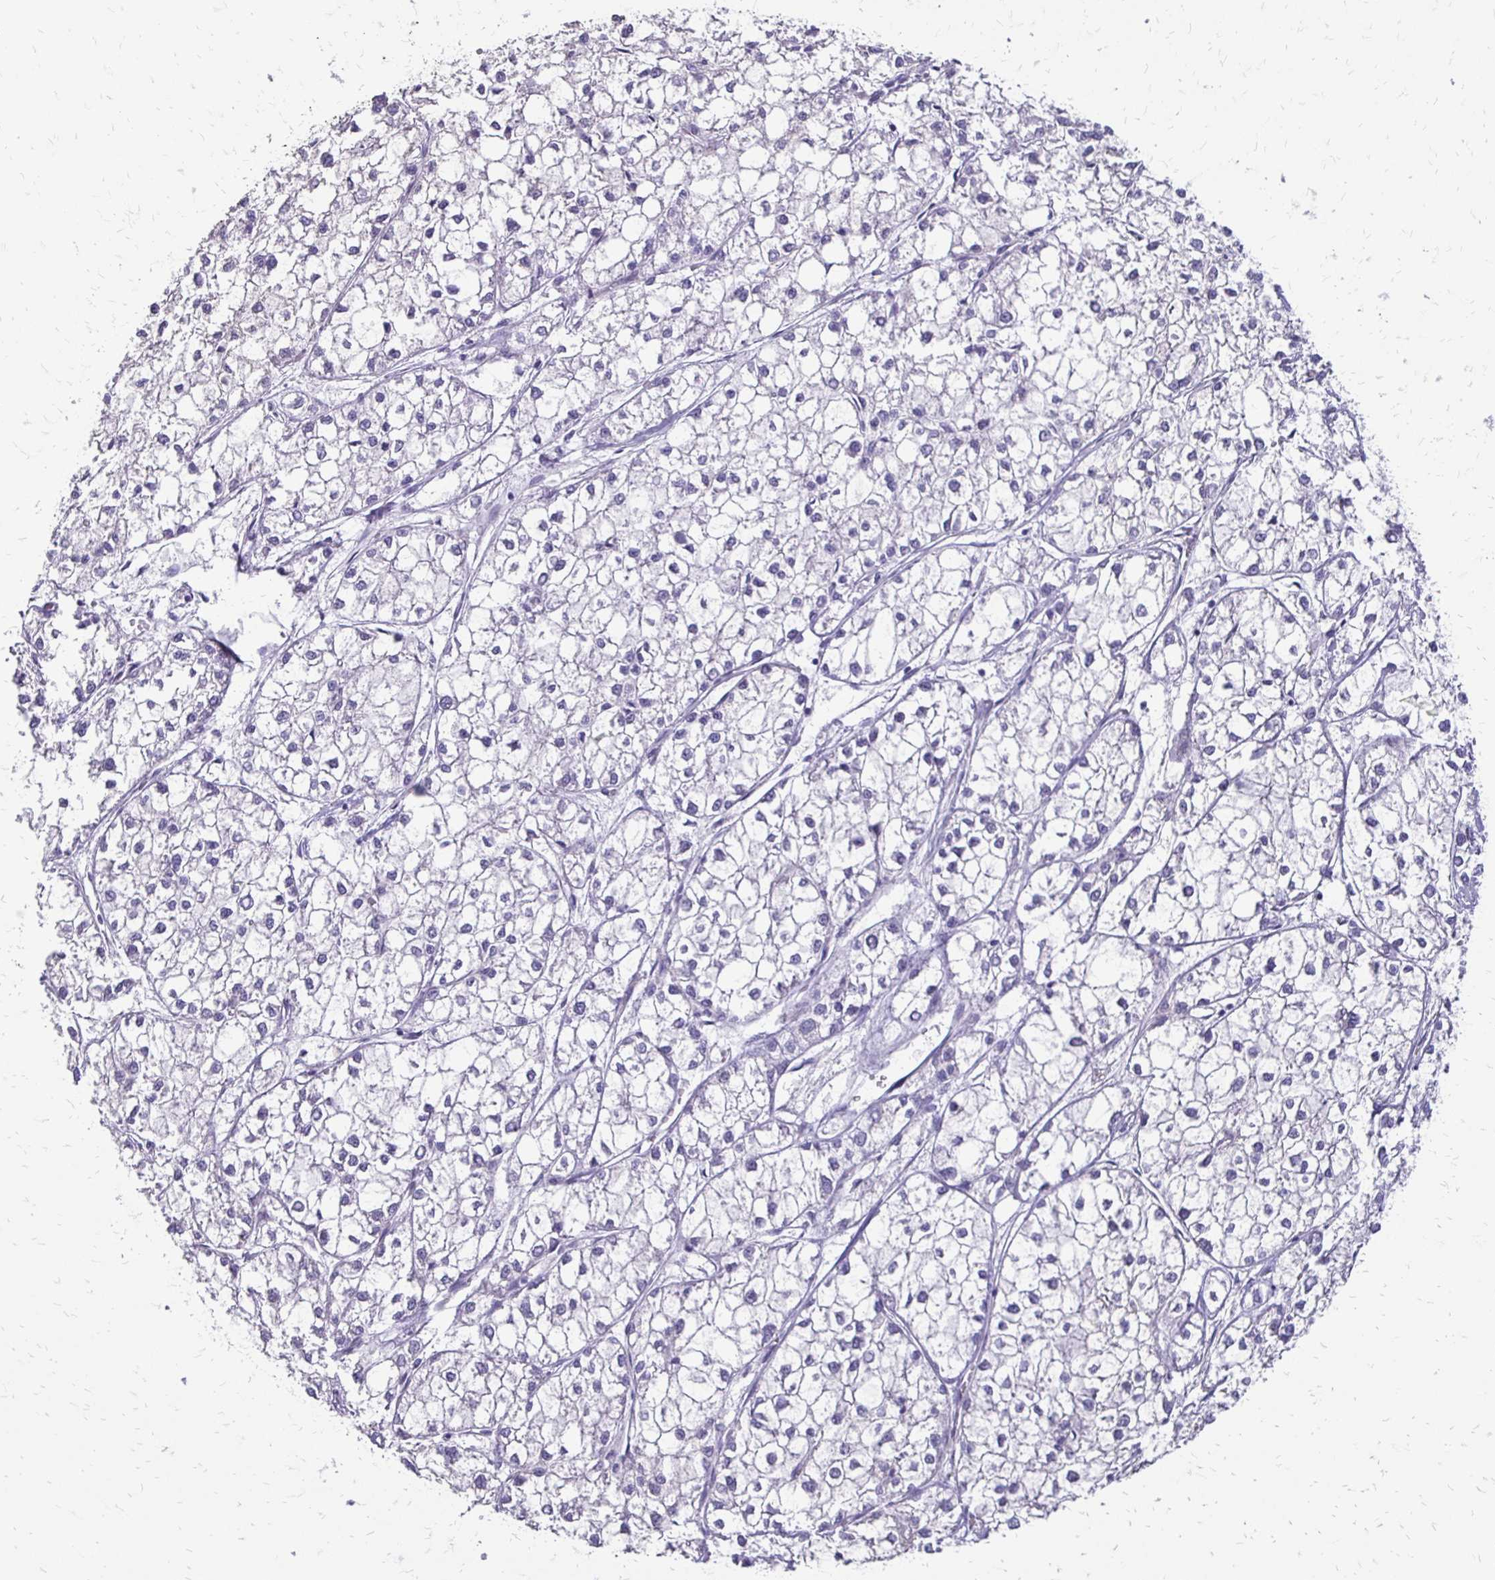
{"staining": {"intensity": "negative", "quantity": "none", "location": "none"}, "tissue": "liver cancer", "cell_type": "Tumor cells", "image_type": "cancer", "snomed": [{"axis": "morphology", "description": "Carcinoma, Hepatocellular, NOS"}, {"axis": "topography", "description": "Liver"}], "caption": "Immunohistochemistry of human hepatocellular carcinoma (liver) demonstrates no expression in tumor cells.", "gene": "ALPG", "patient": {"sex": "female", "age": 43}}